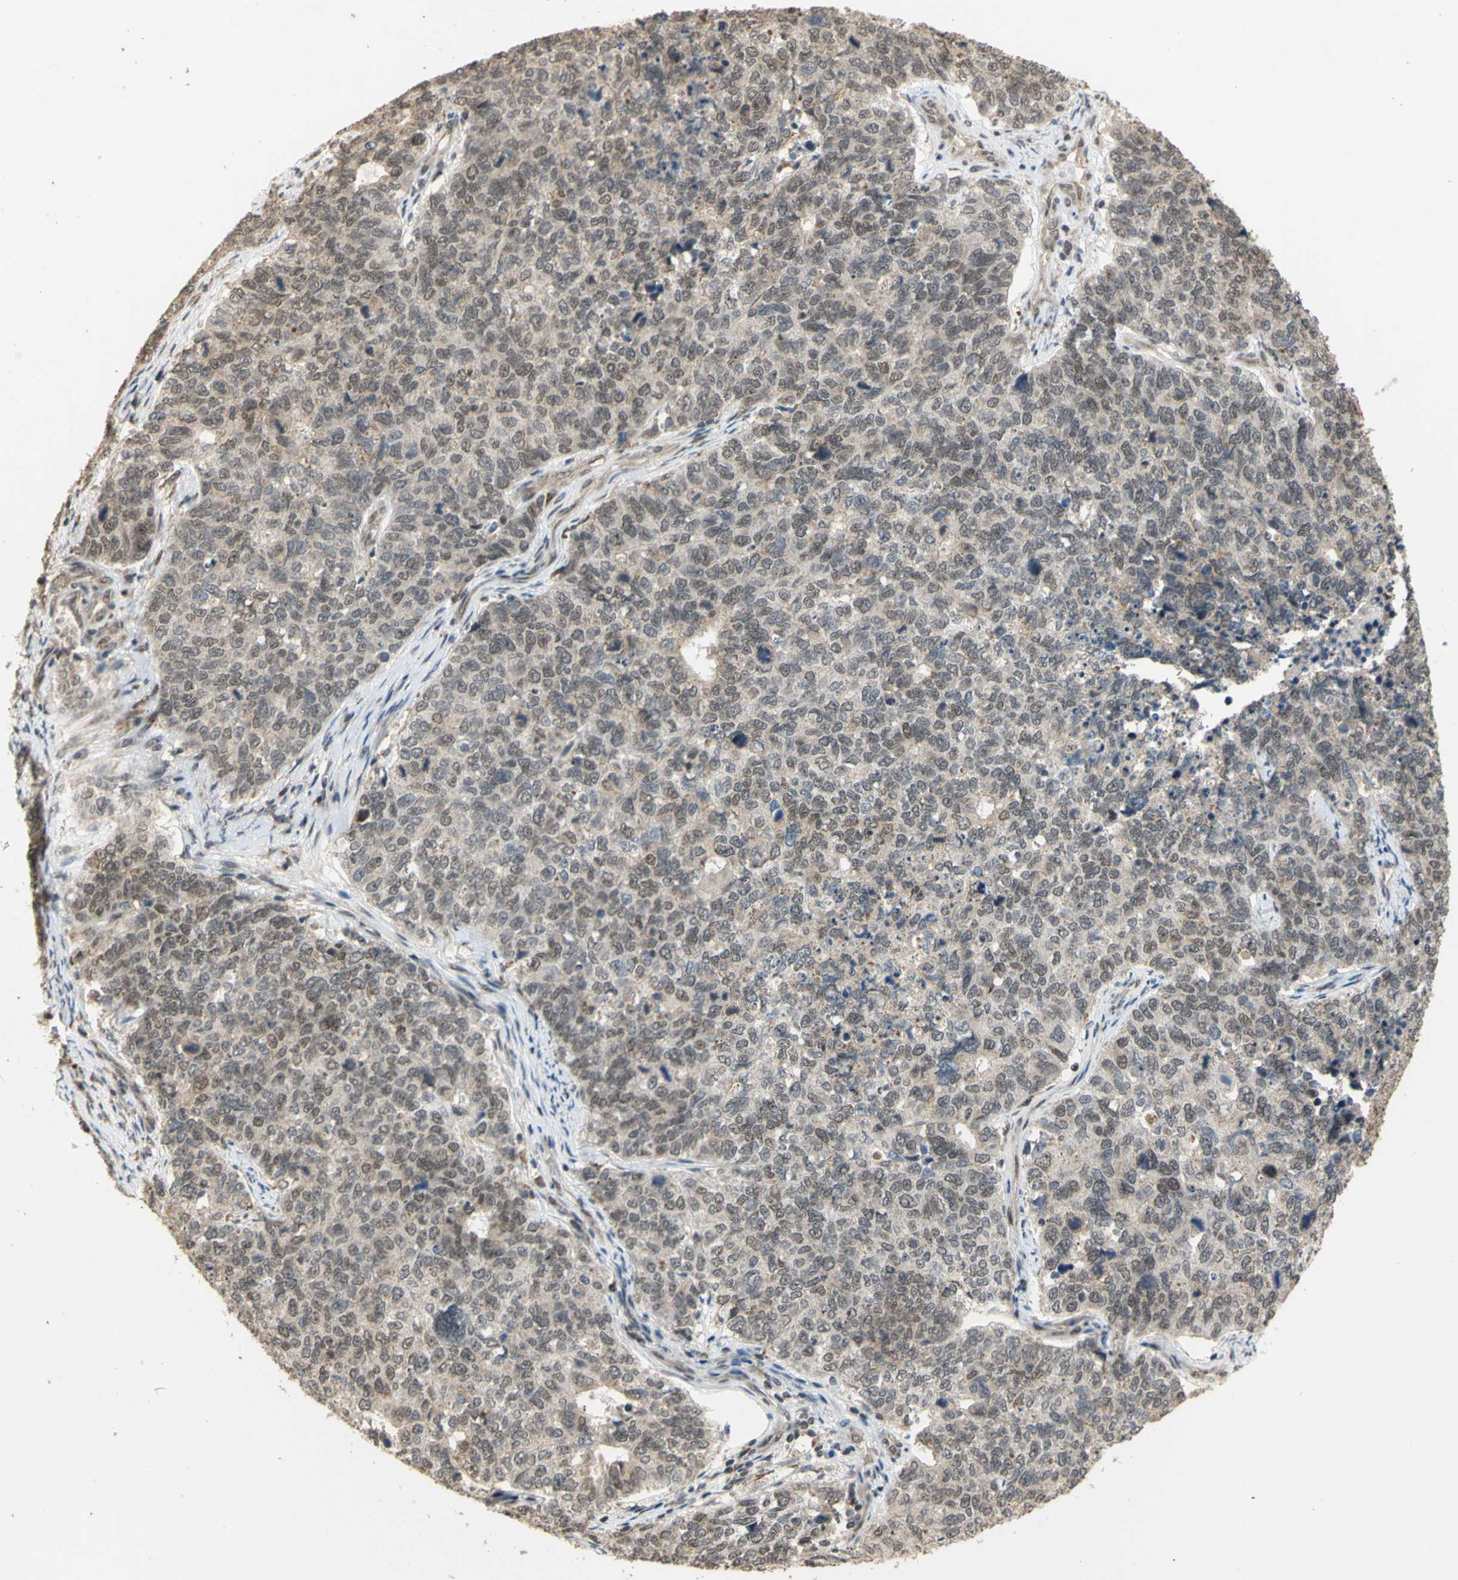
{"staining": {"intensity": "weak", "quantity": "25%-75%", "location": "nuclear"}, "tissue": "cervical cancer", "cell_type": "Tumor cells", "image_type": "cancer", "snomed": [{"axis": "morphology", "description": "Squamous cell carcinoma, NOS"}, {"axis": "topography", "description": "Cervix"}], "caption": "An image of cervical cancer (squamous cell carcinoma) stained for a protein shows weak nuclear brown staining in tumor cells.", "gene": "GTF2E2", "patient": {"sex": "female", "age": 63}}